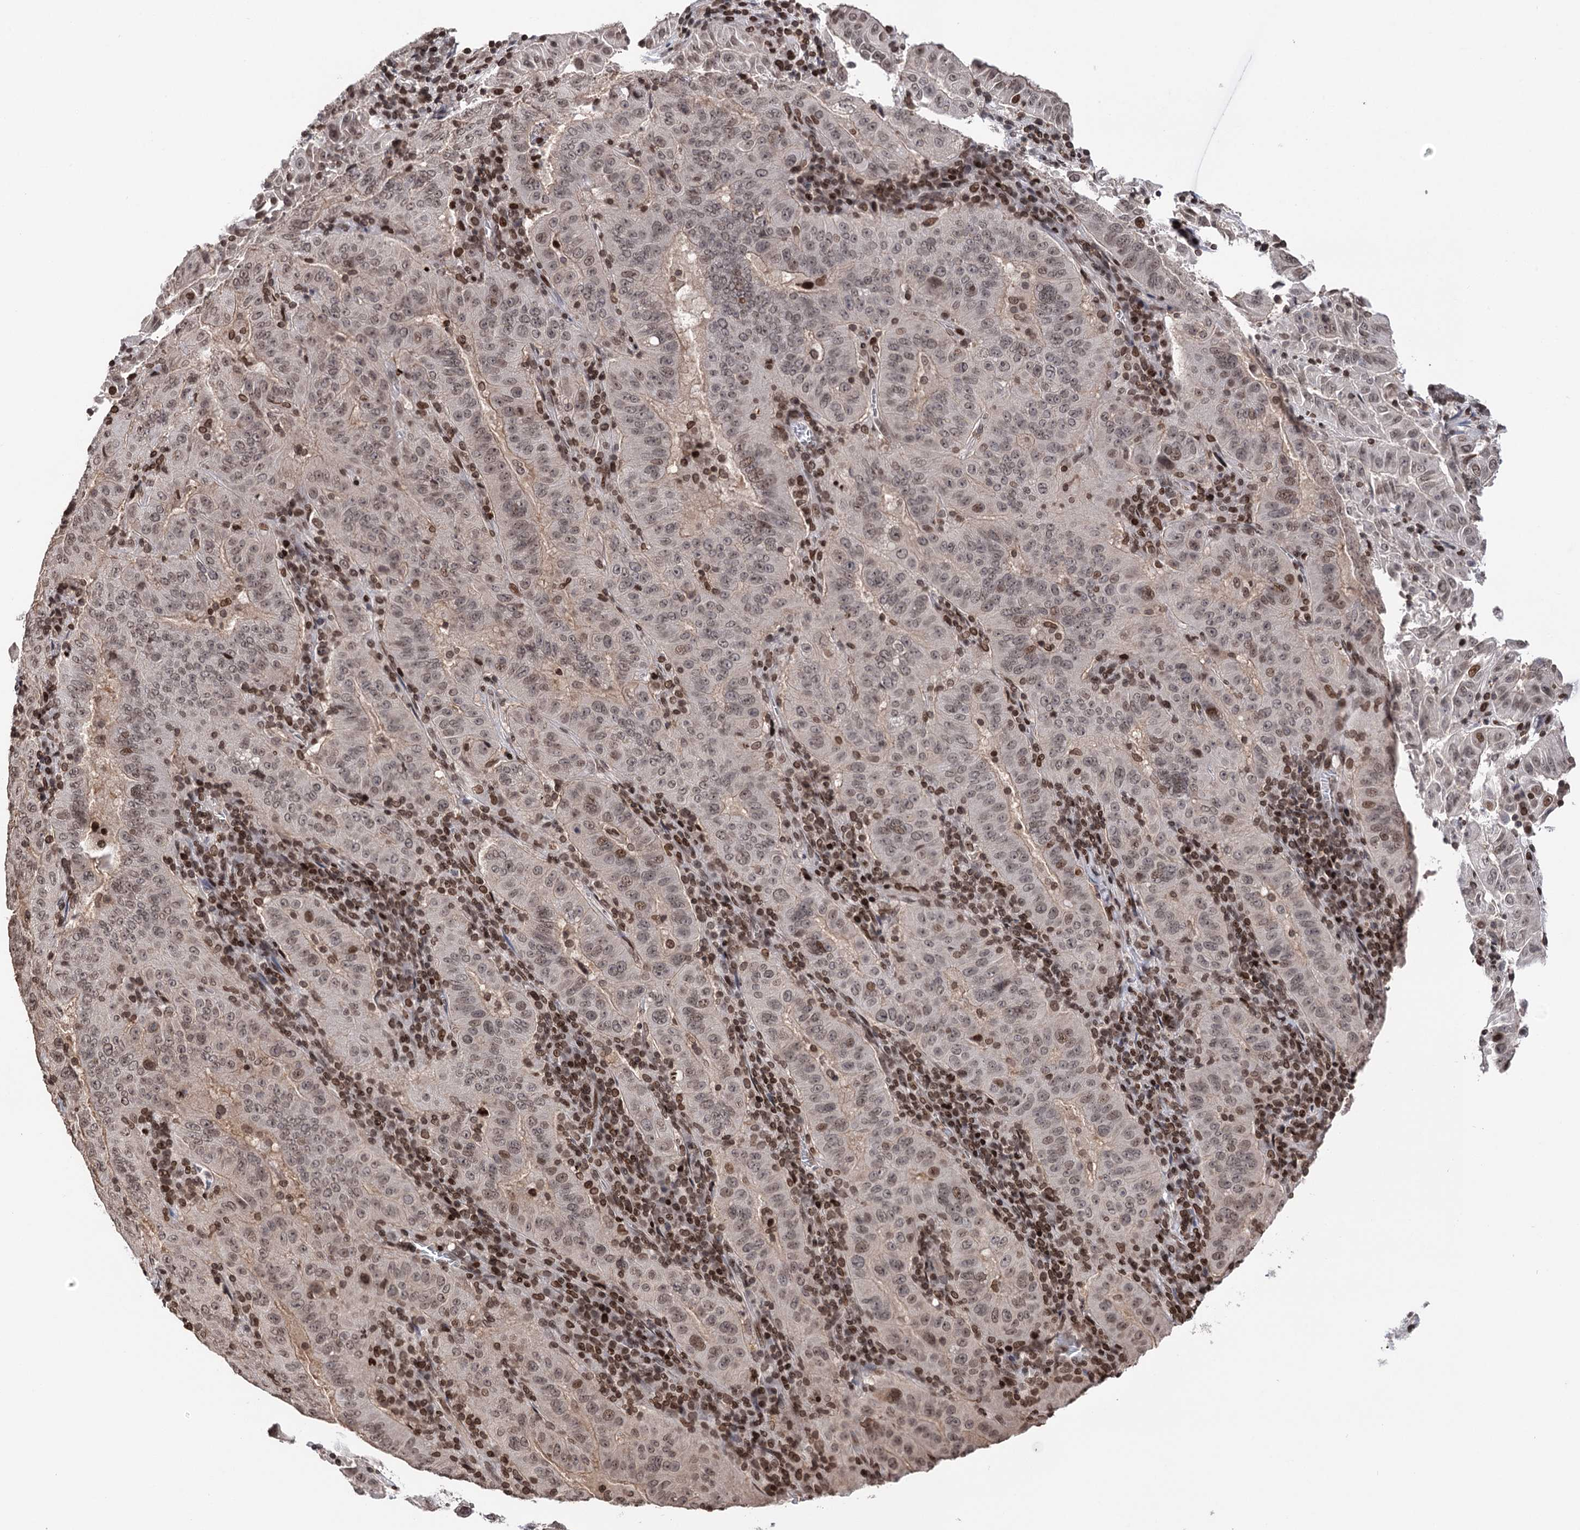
{"staining": {"intensity": "moderate", "quantity": "<25%", "location": "nuclear"}, "tissue": "pancreatic cancer", "cell_type": "Tumor cells", "image_type": "cancer", "snomed": [{"axis": "morphology", "description": "Adenocarcinoma, NOS"}, {"axis": "topography", "description": "Pancreas"}], "caption": "This is an image of immunohistochemistry staining of pancreatic adenocarcinoma, which shows moderate positivity in the nuclear of tumor cells.", "gene": "CCDC77", "patient": {"sex": "male", "age": 63}}